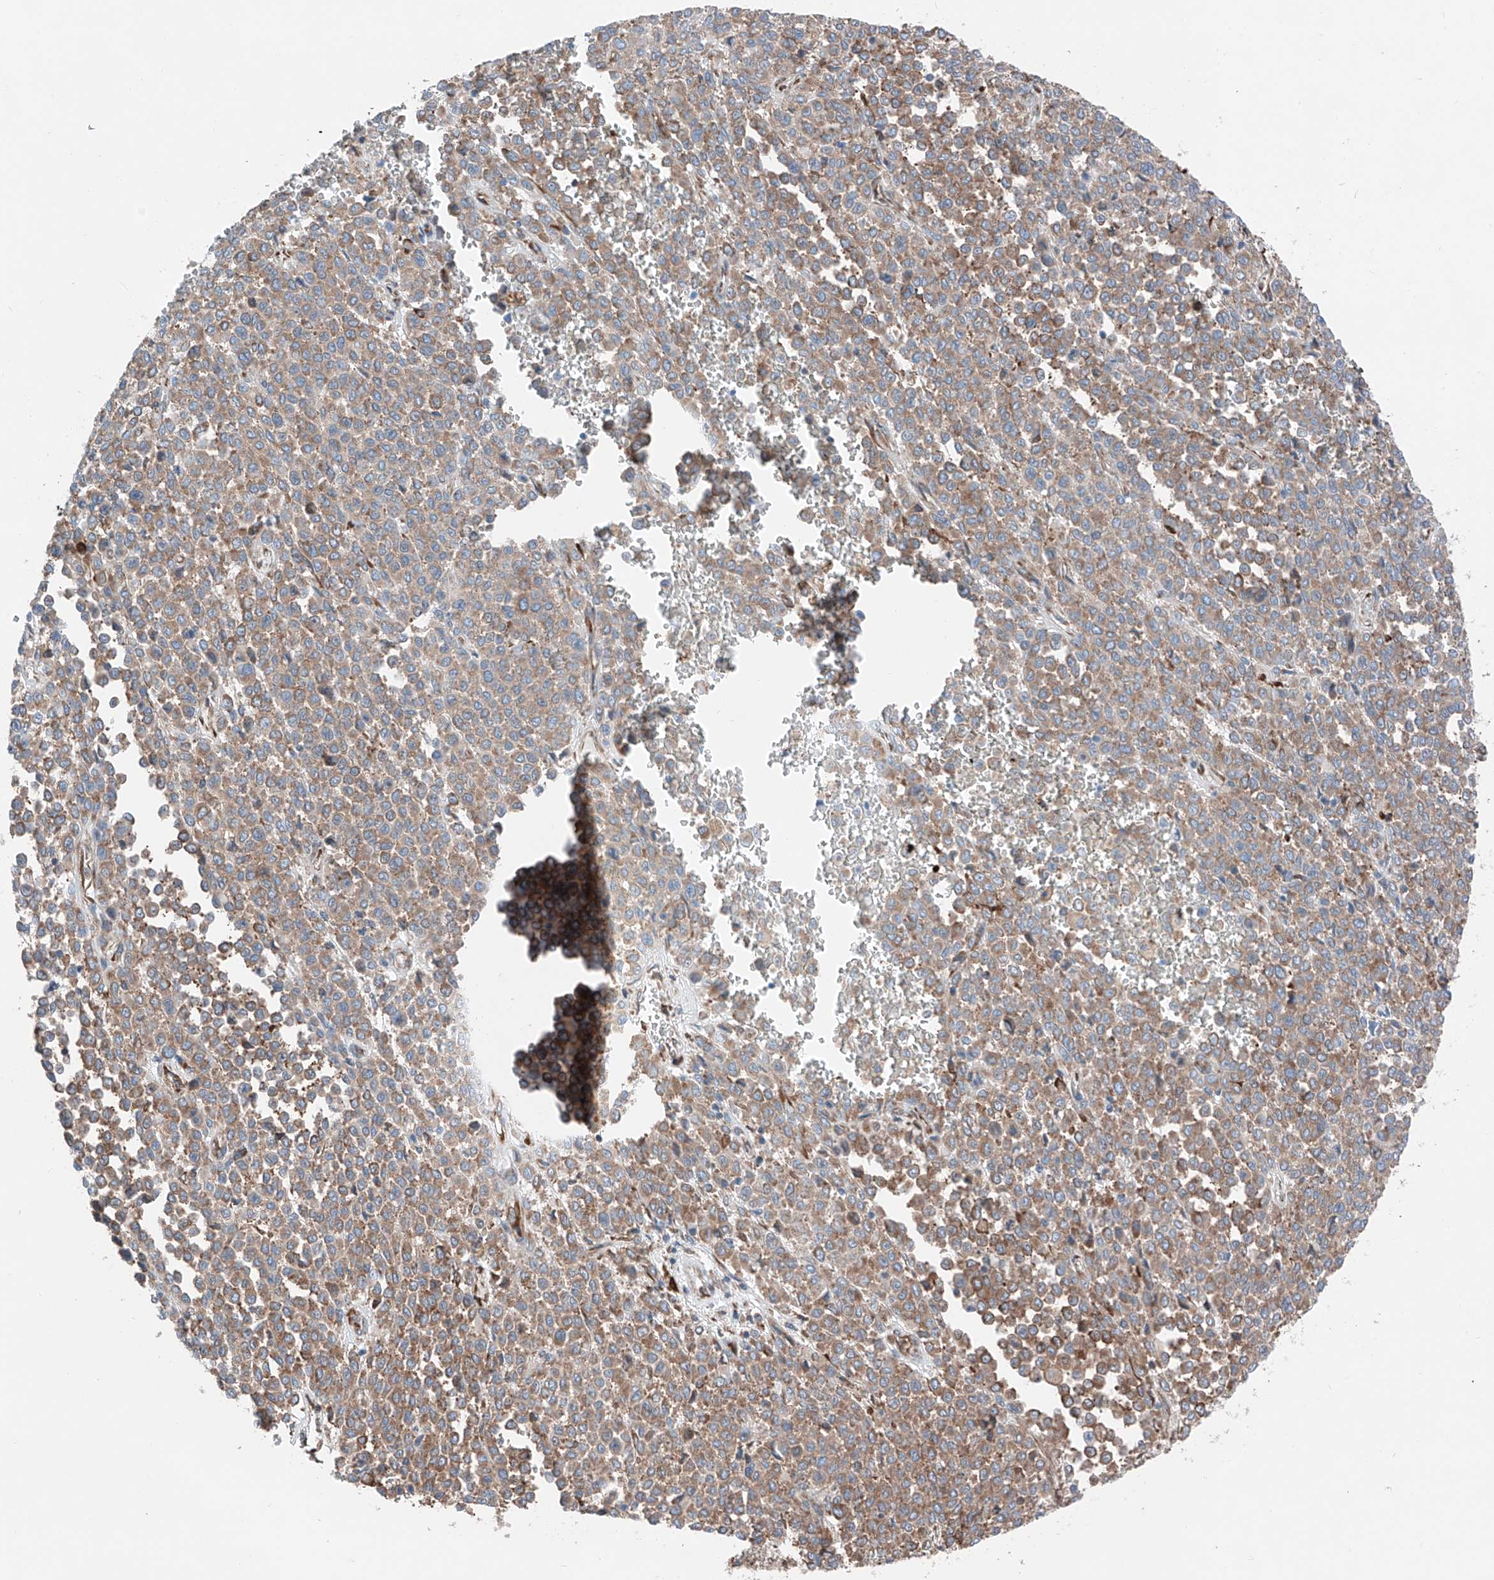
{"staining": {"intensity": "weak", "quantity": ">75%", "location": "cytoplasmic/membranous"}, "tissue": "melanoma", "cell_type": "Tumor cells", "image_type": "cancer", "snomed": [{"axis": "morphology", "description": "Malignant melanoma, Metastatic site"}, {"axis": "topography", "description": "Pancreas"}], "caption": "Brown immunohistochemical staining in human melanoma demonstrates weak cytoplasmic/membranous positivity in approximately >75% of tumor cells. The protein is stained brown, and the nuclei are stained in blue (DAB IHC with brightfield microscopy, high magnification).", "gene": "CRELD1", "patient": {"sex": "female", "age": 30}}